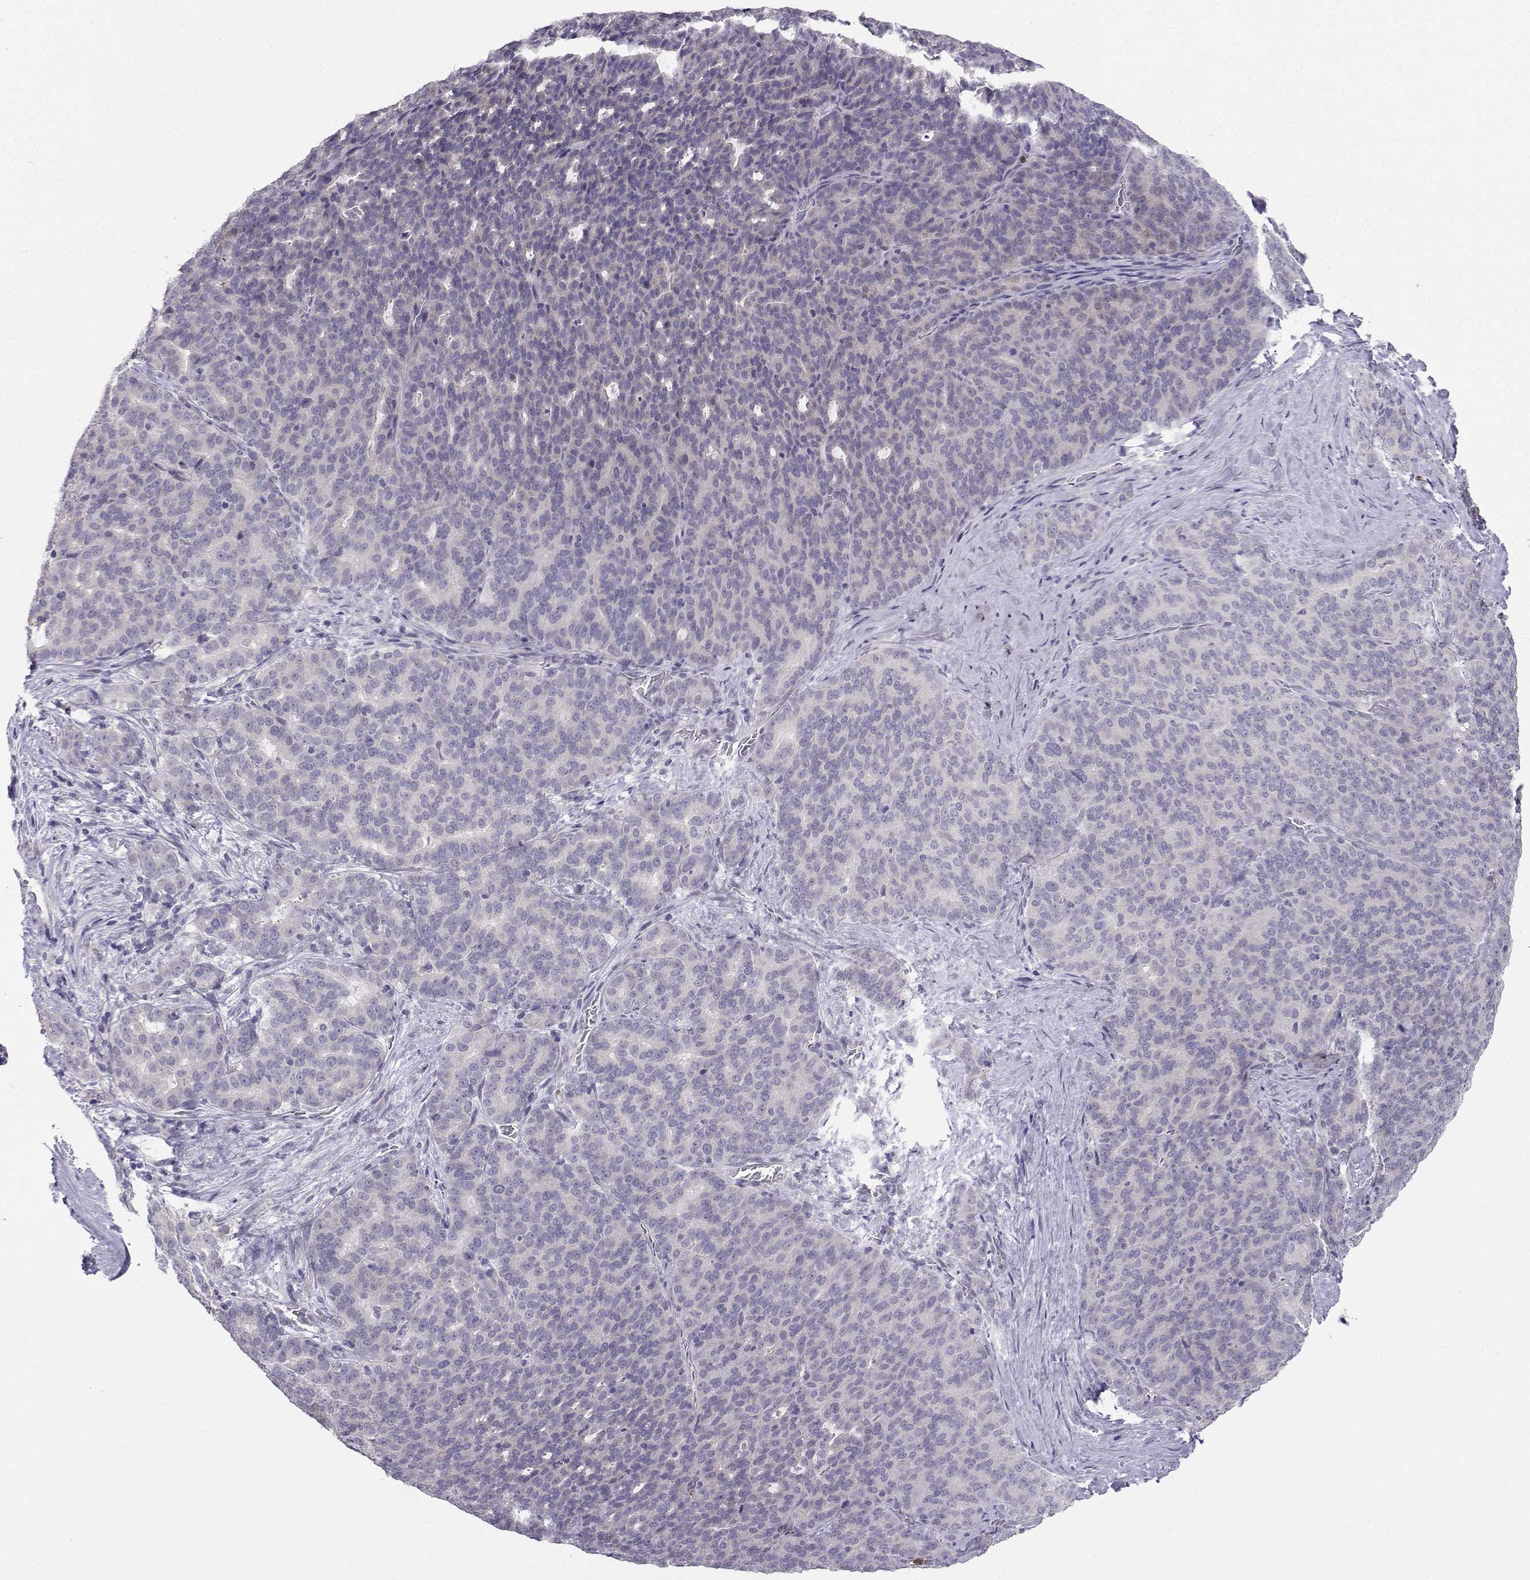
{"staining": {"intensity": "negative", "quantity": "none", "location": "none"}, "tissue": "liver cancer", "cell_type": "Tumor cells", "image_type": "cancer", "snomed": [{"axis": "morphology", "description": "Cholangiocarcinoma"}, {"axis": "topography", "description": "Liver"}], "caption": "DAB immunohistochemical staining of human liver cancer (cholangiocarcinoma) reveals no significant positivity in tumor cells.", "gene": "CALY", "patient": {"sex": "female", "age": 47}}